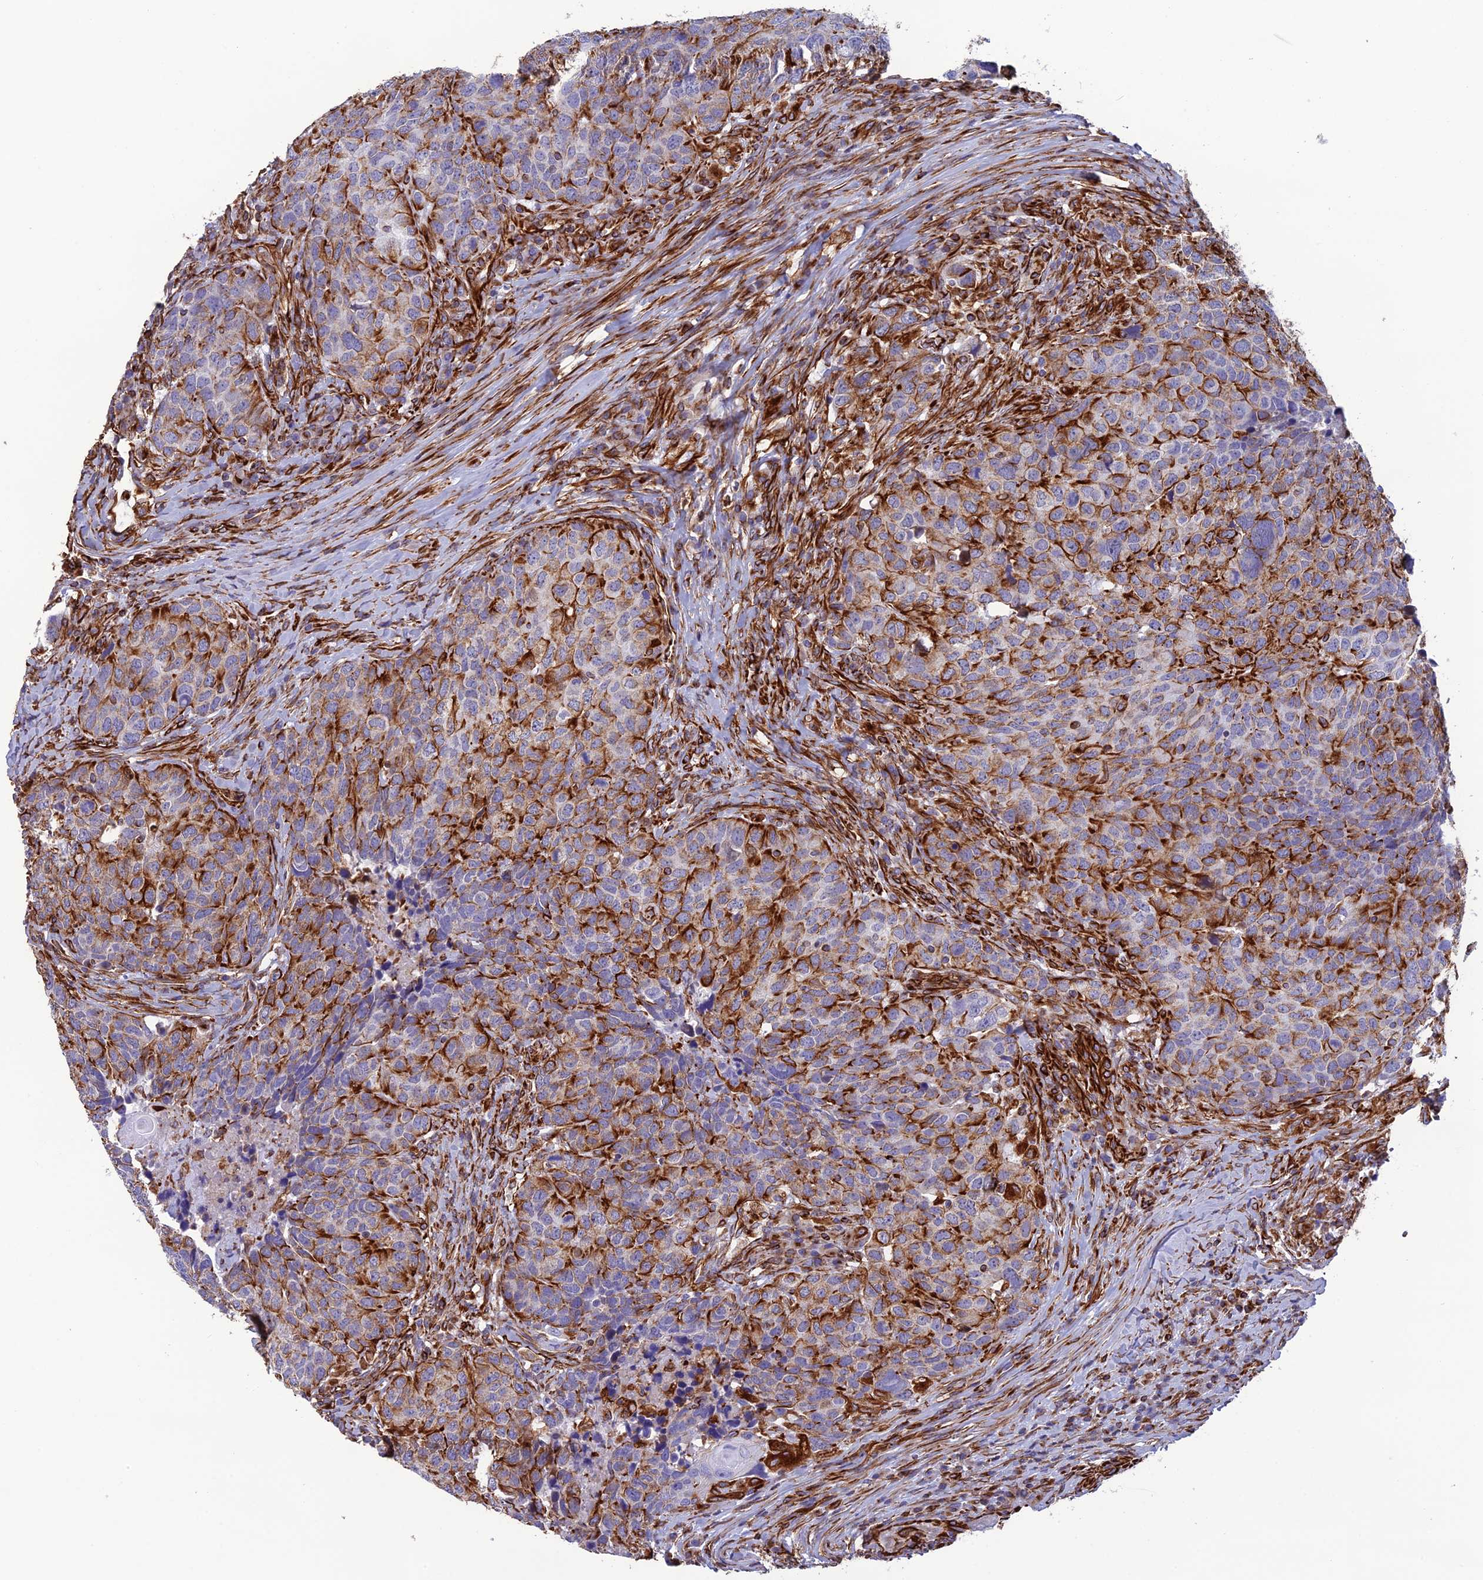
{"staining": {"intensity": "strong", "quantity": "25%-75%", "location": "cytoplasmic/membranous"}, "tissue": "head and neck cancer", "cell_type": "Tumor cells", "image_type": "cancer", "snomed": [{"axis": "morphology", "description": "Squamous cell carcinoma, NOS"}, {"axis": "topography", "description": "Head-Neck"}], "caption": "Approximately 25%-75% of tumor cells in head and neck cancer show strong cytoplasmic/membranous protein positivity as visualized by brown immunohistochemical staining.", "gene": "FBXL20", "patient": {"sex": "male", "age": 66}}